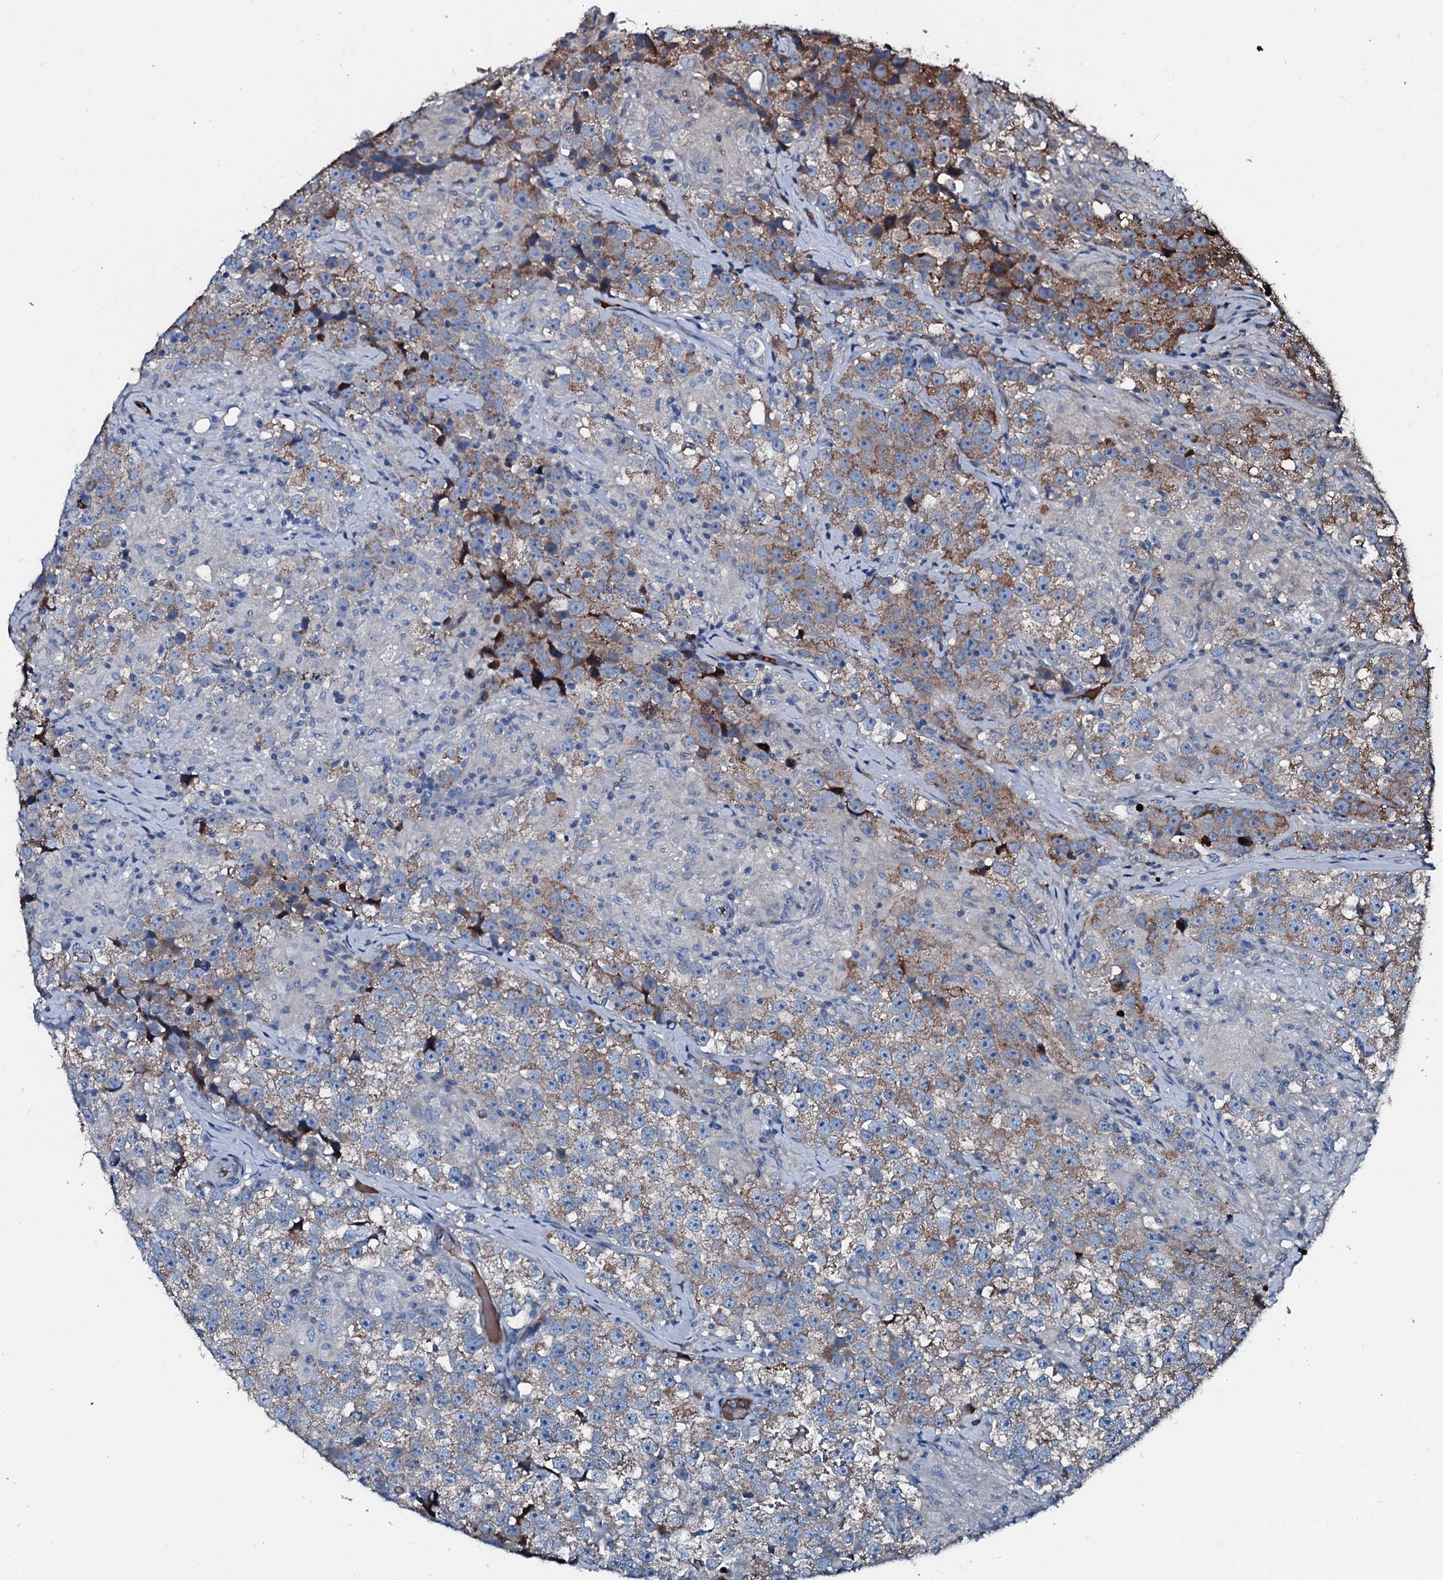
{"staining": {"intensity": "moderate", "quantity": "25%-75%", "location": "cytoplasmic/membranous"}, "tissue": "testis cancer", "cell_type": "Tumor cells", "image_type": "cancer", "snomed": [{"axis": "morphology", "description": "Seminoma, NOS"}, {"axis": "topography", "description": "Testis"}], "caption": "IHC of human testis seminoma shows medium levels of moderate cytoplasmic/membranous positivity in about 25%-75% of tumor cells.", "gene": "AARS1", "patient": {"sex": "male", "age": 46}}